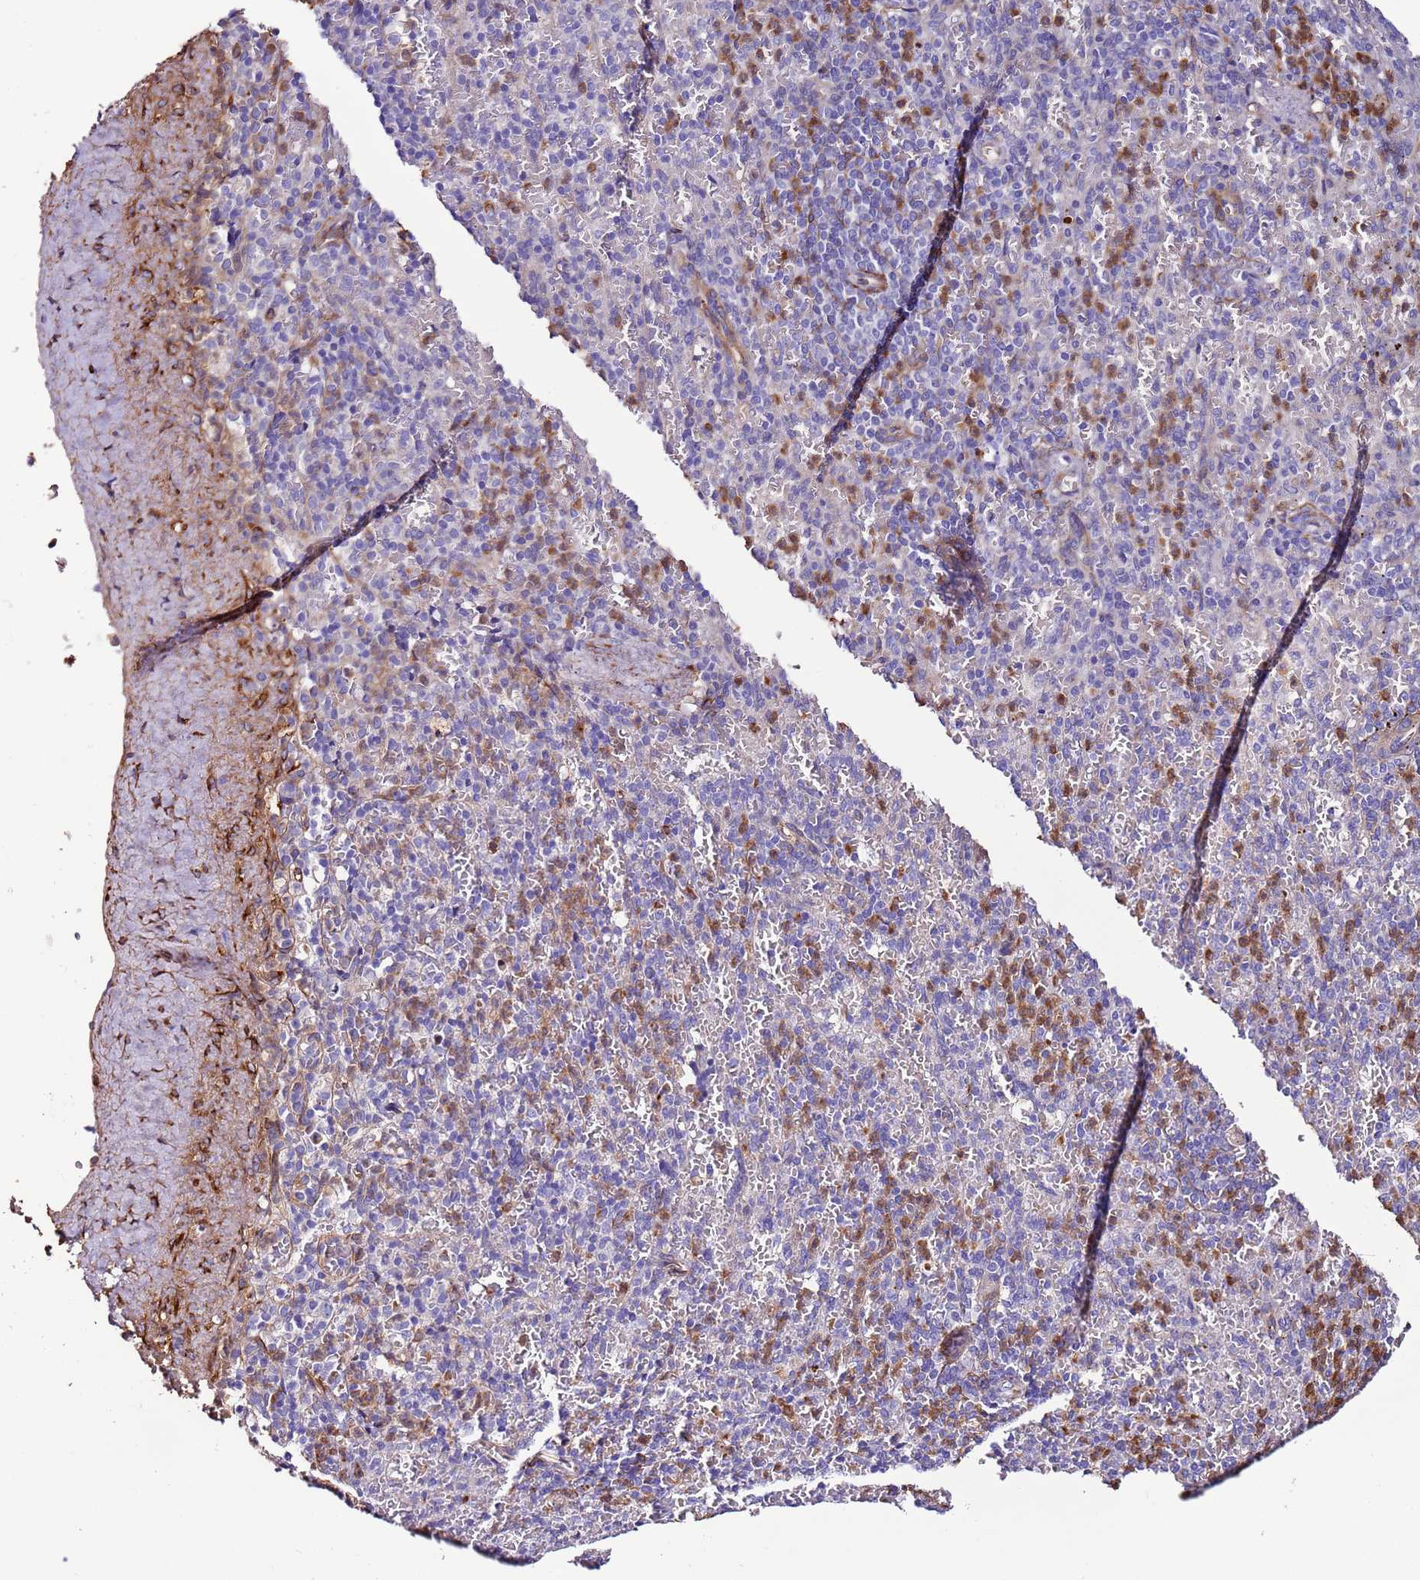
{"staining": {"intensity": "moderate", "quantity": "<25%", "location": "cytoplasmic/membranous"}, "tissue": "spleen", "cell_type": "Cells in red pulp", "image_type": "normal", "snomed": [{"axis": "morphology", "description": "Normal tissue, NOS"}, {"axis": "topography", "description": "Spleen"}], "caption": "IHC image of normal spleen: human spleen stained using immunohistochemistry (IHC) shows low levels of moderate protein expression localized specifically in the cytoplasmic/membranous of cells in red pulp, appearing as a cytoplasmic/membranous brown color.", "gene": "FAM174C", "patient": {"sex": "female", "age": 74}}